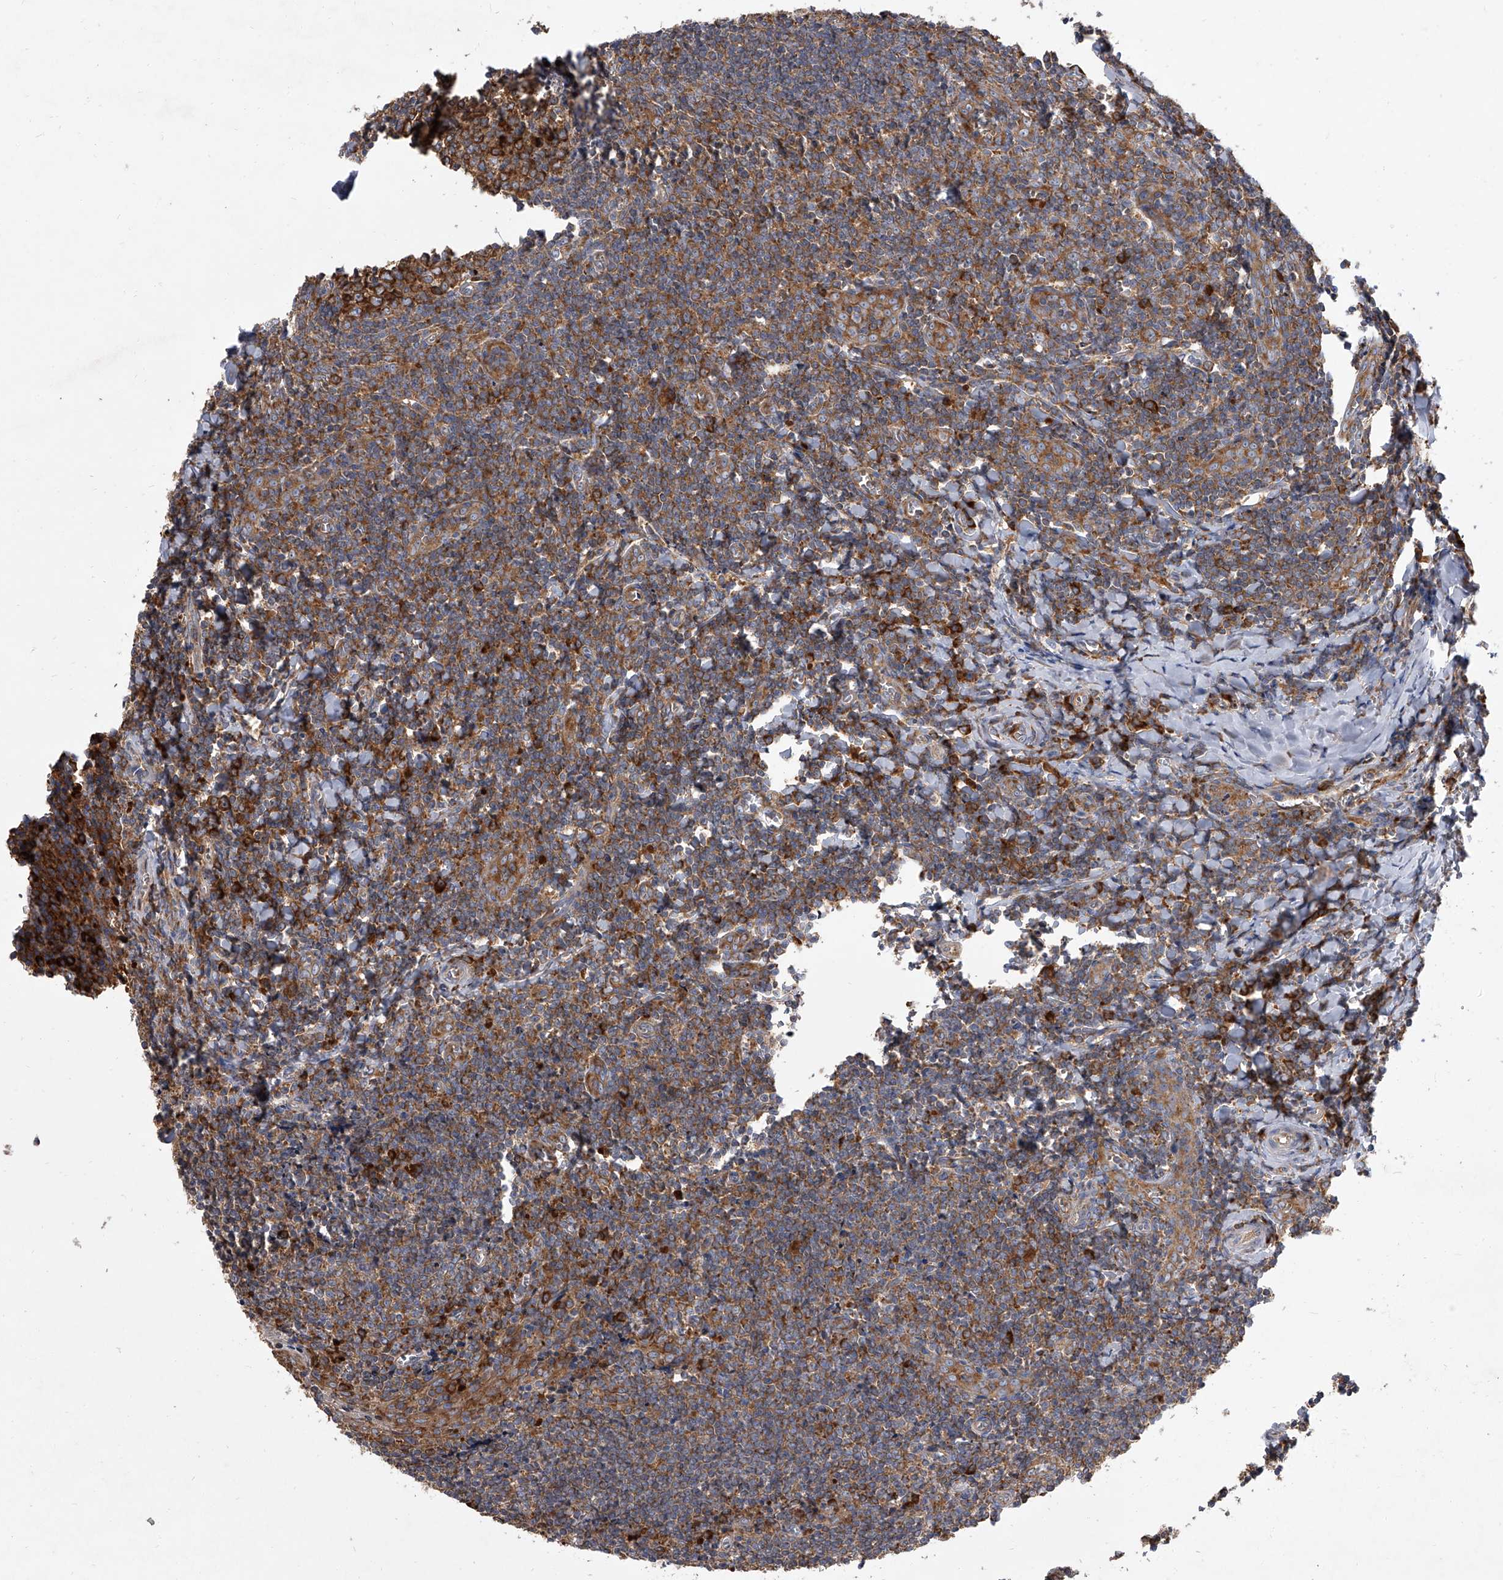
{"staining": {"intensity": "strong", "quantity": ">75%", "location": "cytoplasmic/membranous"}, "tissue": "tonsil", "cell_type": "Germinal center cells", "image_type": "normal", "snomed": [{"axis": "morphology", "description": "Normal tissue, NOS"}, {"axis": "topography", "description": "Tonsil"}], "caption": "Approximately >75% of germinal center cells in benign human tonsil show strong cytoplasmic/membranous protein staining as visualized by brown immunohistochemical staining.", "gene": "EIF2S2", "patient": {"sex": "male", "age": 27}}